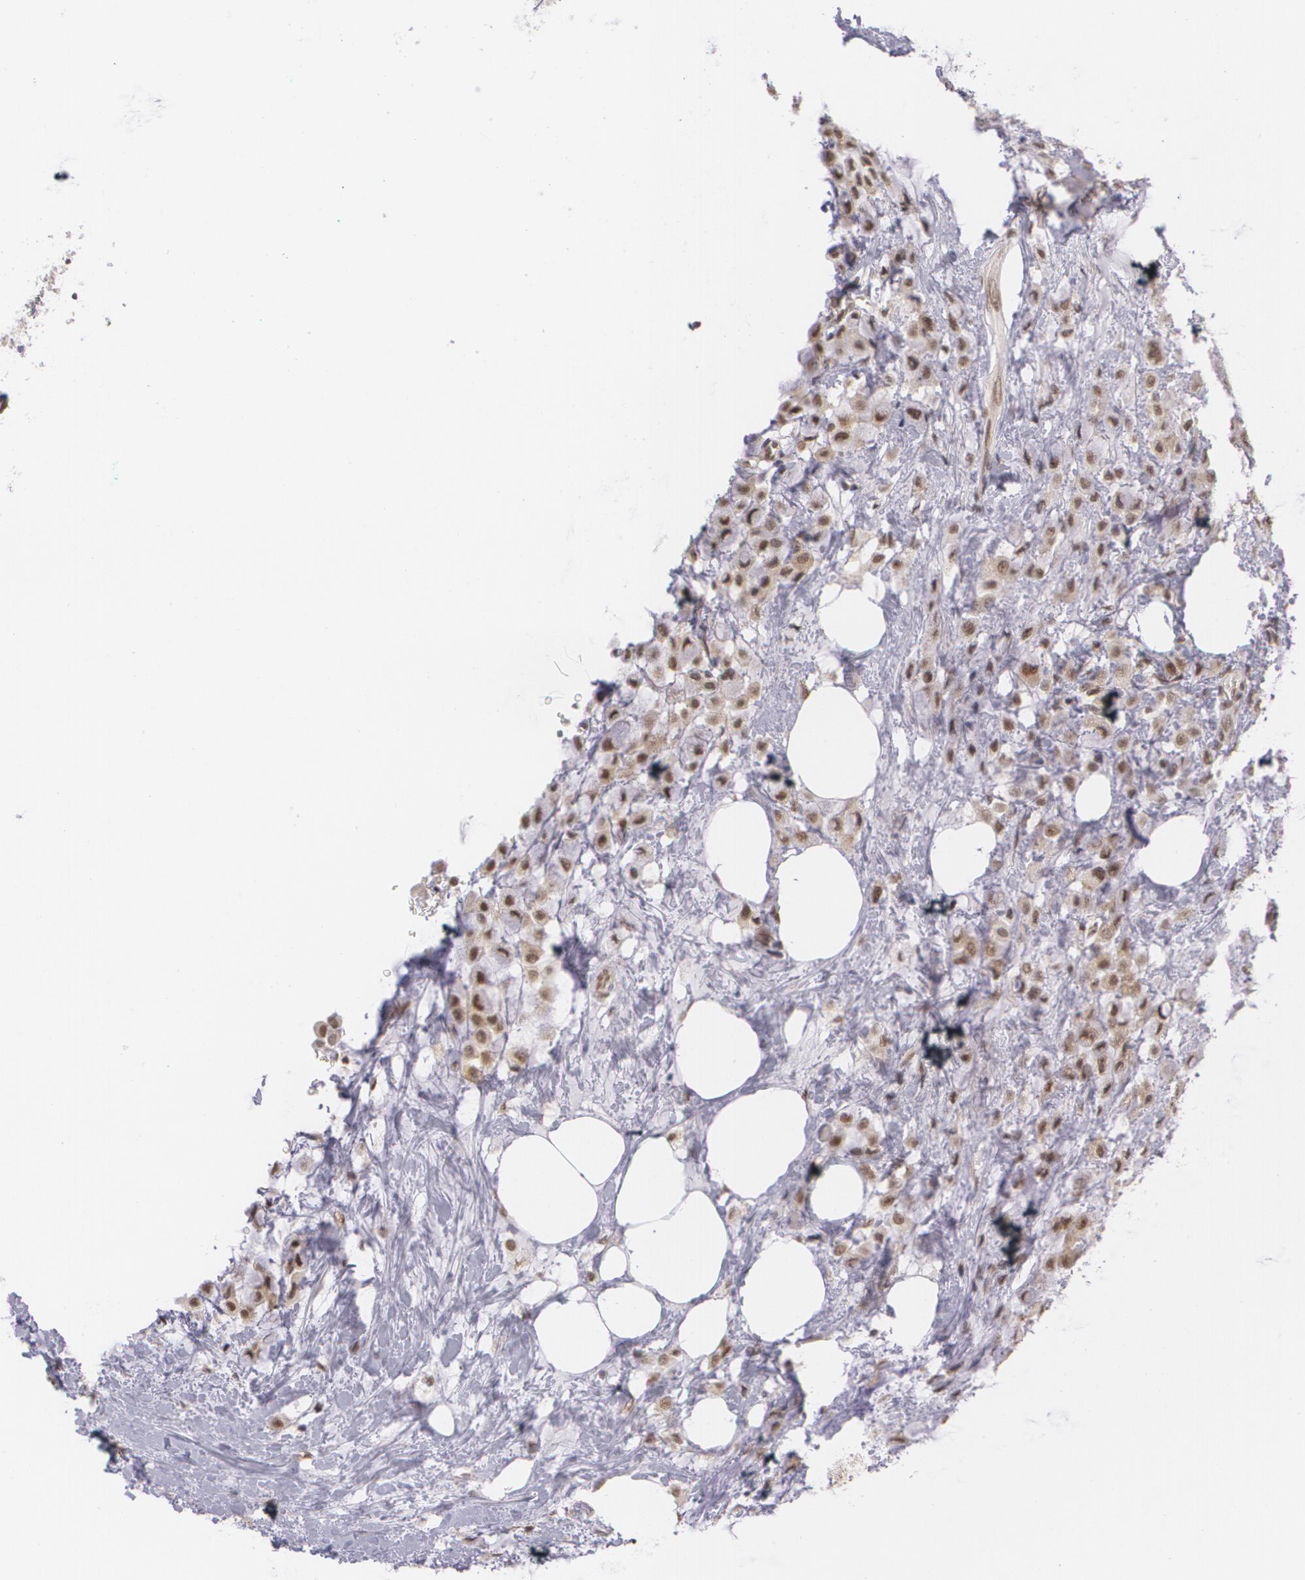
{"staining": {"intensity": "weak", "quantity": ">75%", "location": "cytoplasmic/membranous,nuclear"}, "tissue": "breast cancer", "cell_type": "Tumor cells", "image_type": "cancer", "snomed": [{"axis": "morphology", "description": "Lobular carcinoma"}, {"axis": "topography", "description": "Breast"}], "caption": "Breast cancer stained for a protein displays weak cytoplasmic/membranous and nuclear positivity in tumor cells.", "gene": "ALX1", "patient": {"sex": "female", "age": 85}}